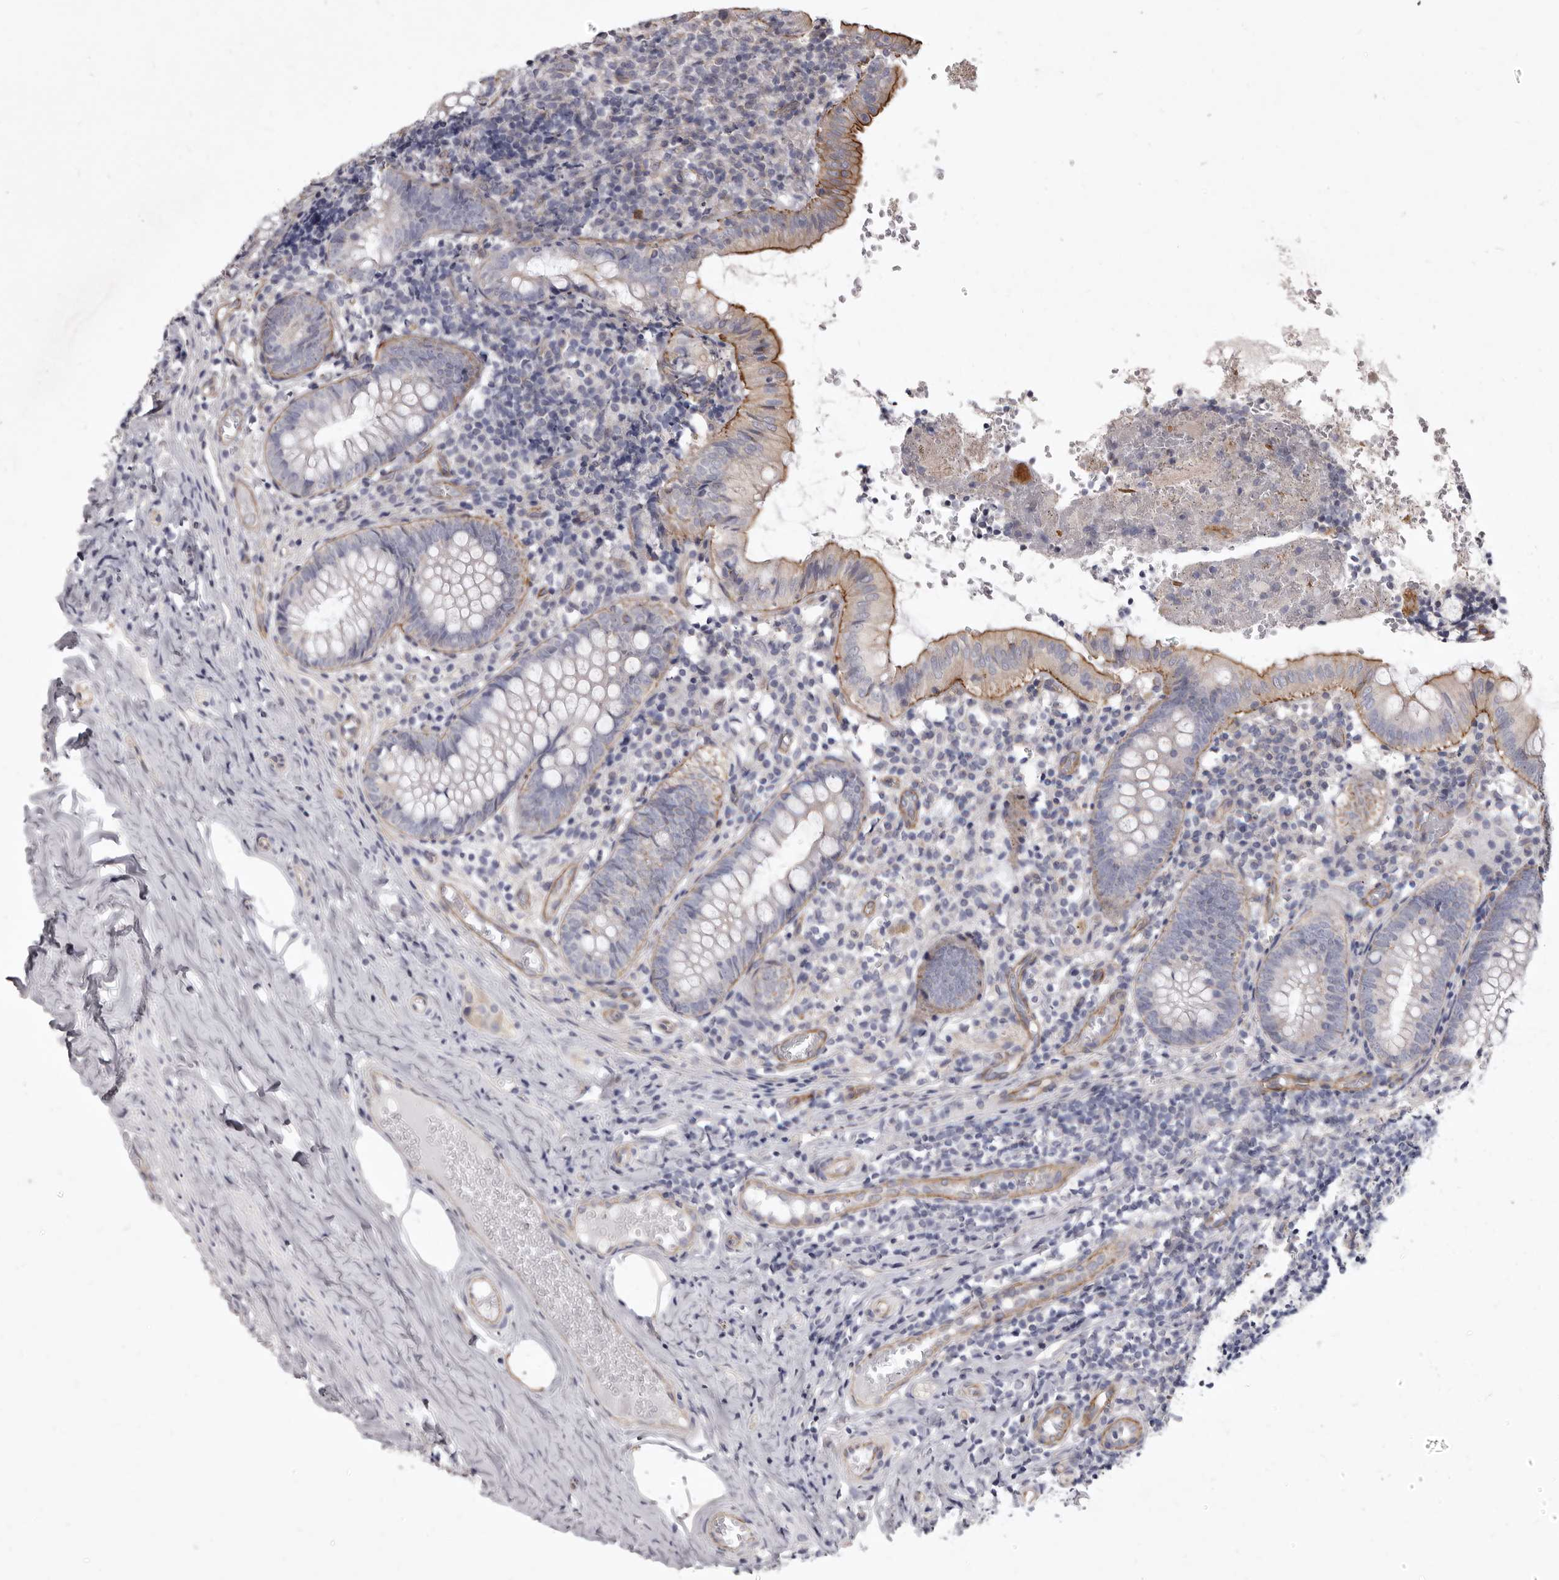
{"staining": {"intensity": "moderate", "quantity": "25%-75%", "location": "cytoplasmic/membranous"}, "tissue": "appendix", "cell_type": "Glandular cells", "image_type": "normal", "snomed": [{"axis": "morphology", "description": "Normal tissue, NOS"}, {"axis": "topography", "description": "Appendix"}], "caption": "This image demonstrates unremarkable appendix stained with immunohistochemistry (IHC) to label a protein in brown. The cytoplasmic/membranous of glandular cells show moderate positivity for the protein. Nuclei are counter-stained blue.", "gene": "P2RX6", "patient": {"sex": "male", "age": 8}}